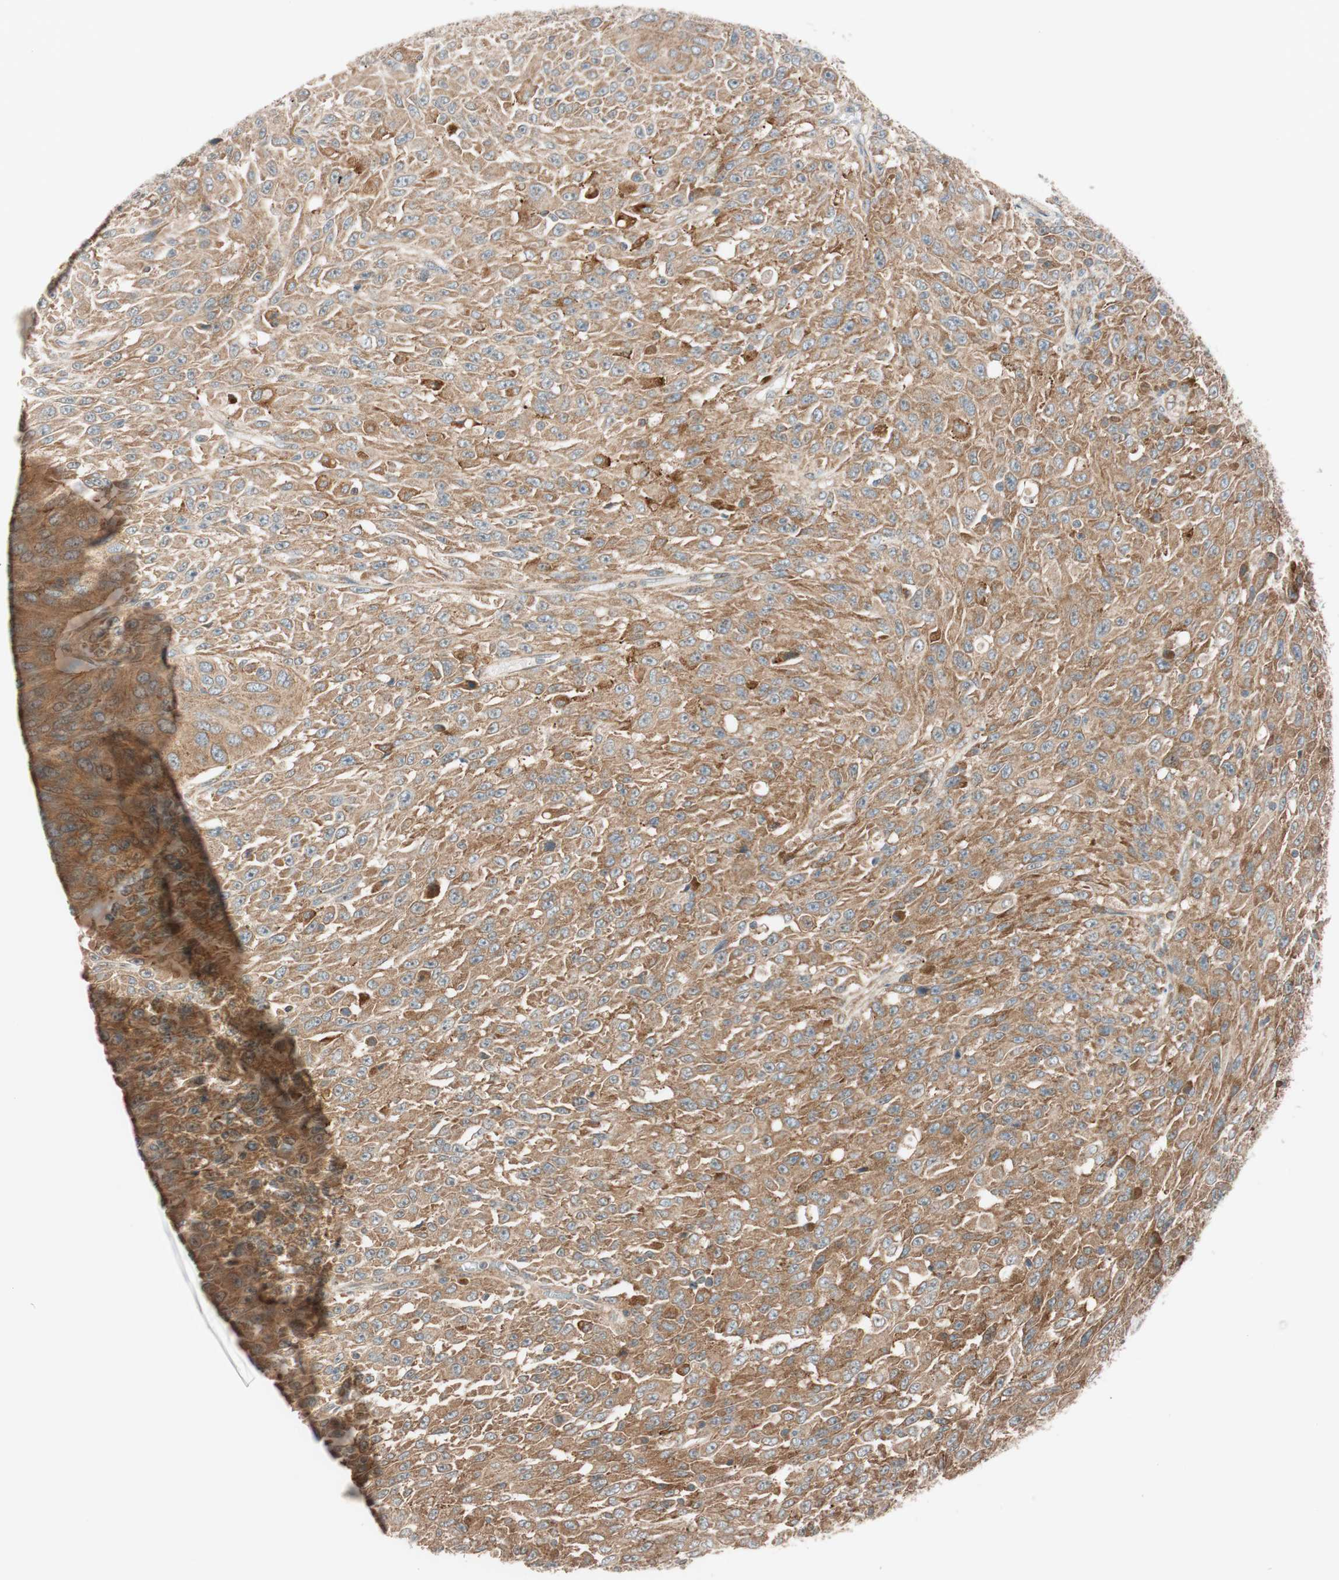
{"staining": {"intensity": "strong", "quantity": ">75%", "location": "cytoplasmic/membranous"}, "tissue": "urothelial cancer", "cell_type": "Tumor cells", "image_type": "cancer", "snomed": [{"axis": "morphology", "description": "Urothelial carcinoma, High grade"}, {"axis": "topography", "description": "Urinary bladder"}], "caption": "Urothelial cancer tissue reveals strong cytoplasmic/membranous positivity in approximately >75% of tumor cells, visualized by immunohistochemistry.", "gene": "ABI1", "patient": {"sex": "male", "age": 66}}